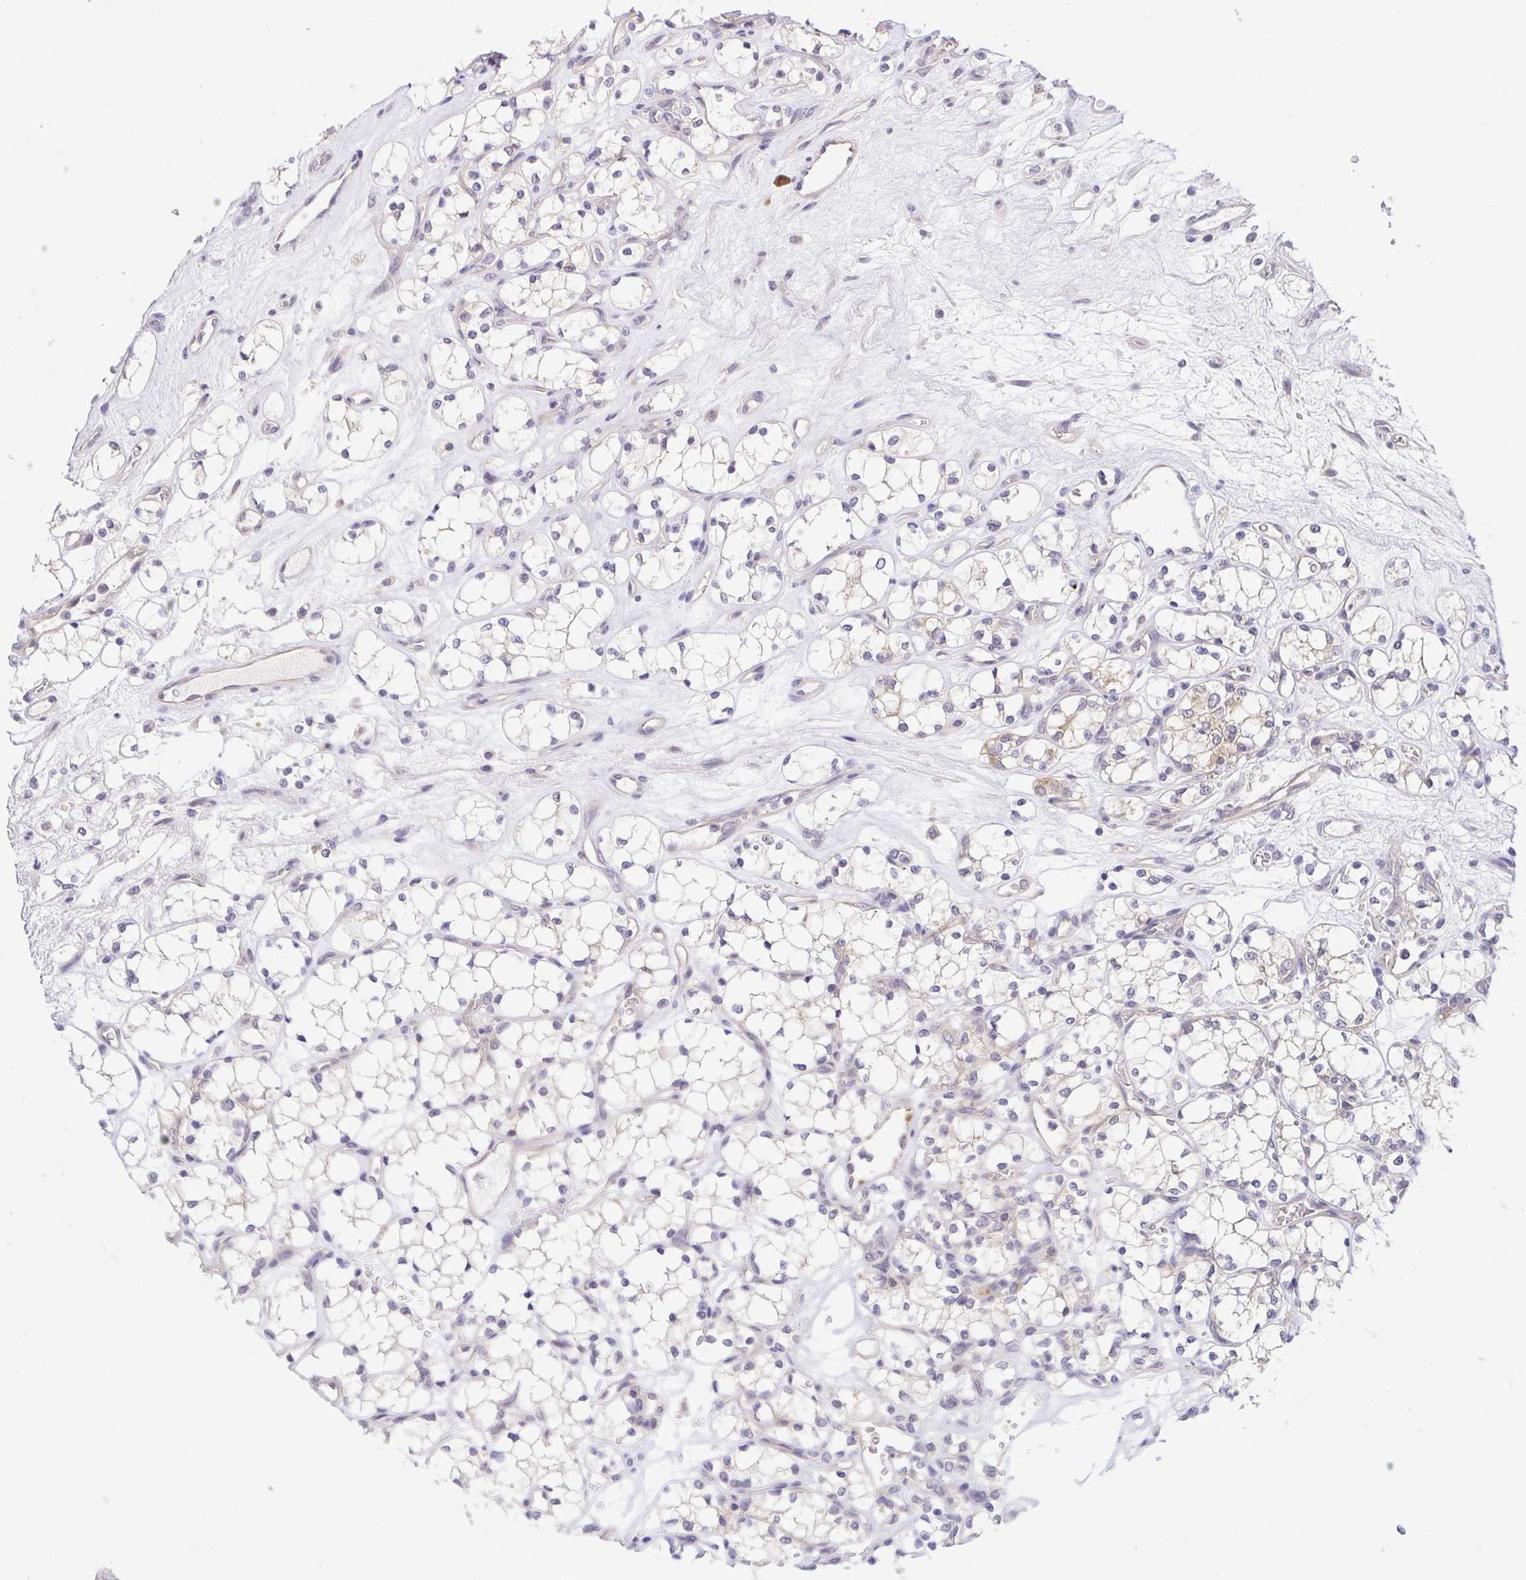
{"staining": {"intensity": "weak", "quantity": "<25%", "location": "cytoplasmic/membranous"}, "tissue": "renal cancer", "cell_type": "Tumor cells", "image_type": "cancer", "snomed": [{"axis": "morphology", "description": "Adenocarcinoma, NOS"}, {"axis": "topography", "description": "Kidney"}], "caption": "Renal adenocarcinoma was stained to show a protein in brown. There is no significant expression in tumor cells. (DAB immunohistochemistry visualized using brightfield microscopy, high magnification).", "gene": "BCL2L1", "patient": {"sex": "female", "age": 69}}